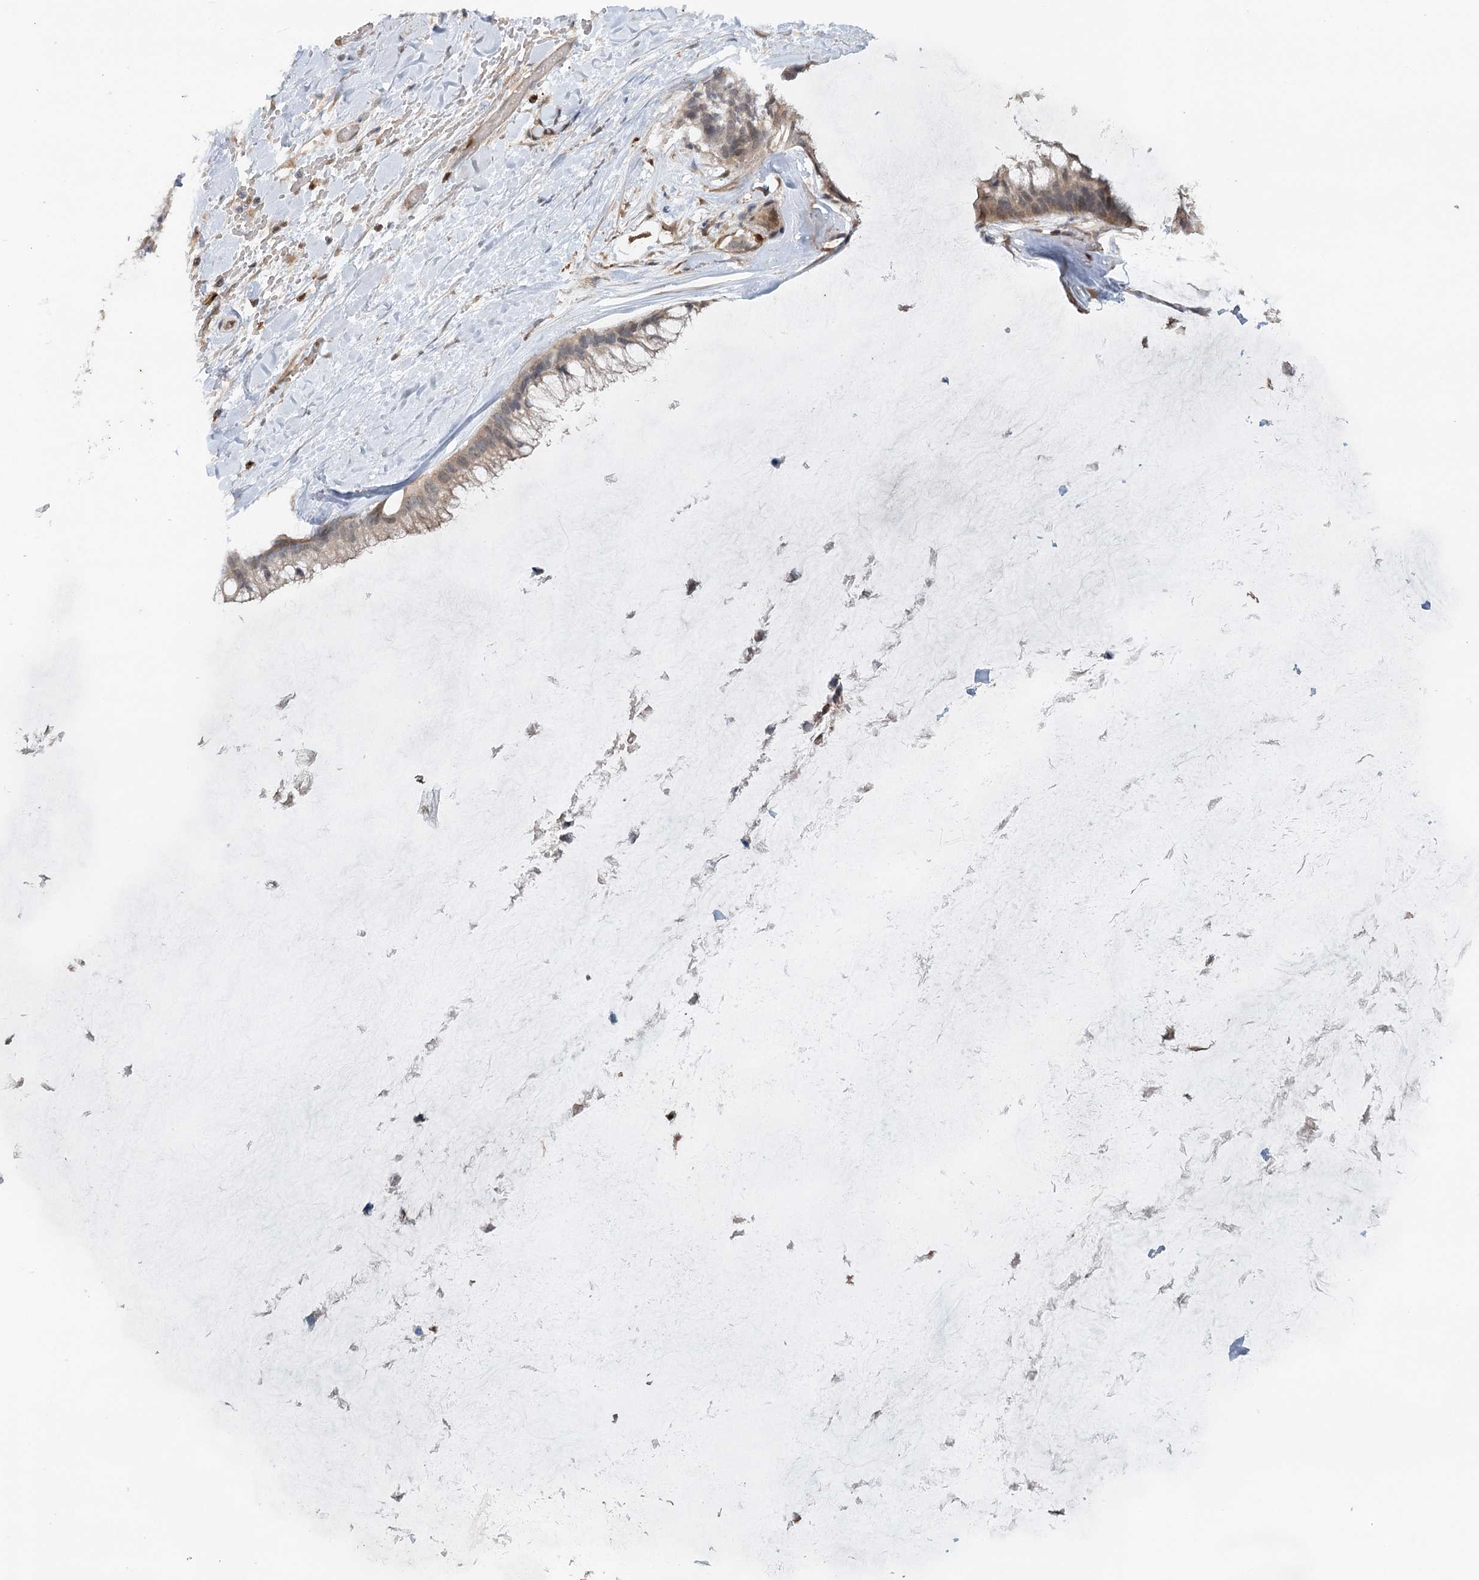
{"staining": {"intensity": "weak", "quantity": "<25%", "location": "cytoplasmic/membranous,nuclear"}, "tissue": "ovarian cancer", "cell_type": "Tumor cells", "image_type": "cancer", "snomed": [{"axis": "morphology", "description": "Cystadenocarcinoma, mucinous, NOS"}, {"axis": "topography", "description": "Ovary"}], "caption": "This is an immunohistochemistry image of ovarian cancer (mucinous cystadenocarcinoma). There is no expression in tumor cells.", "gene": "GBE1", "patient": {"sex": "female", "age": 39}}